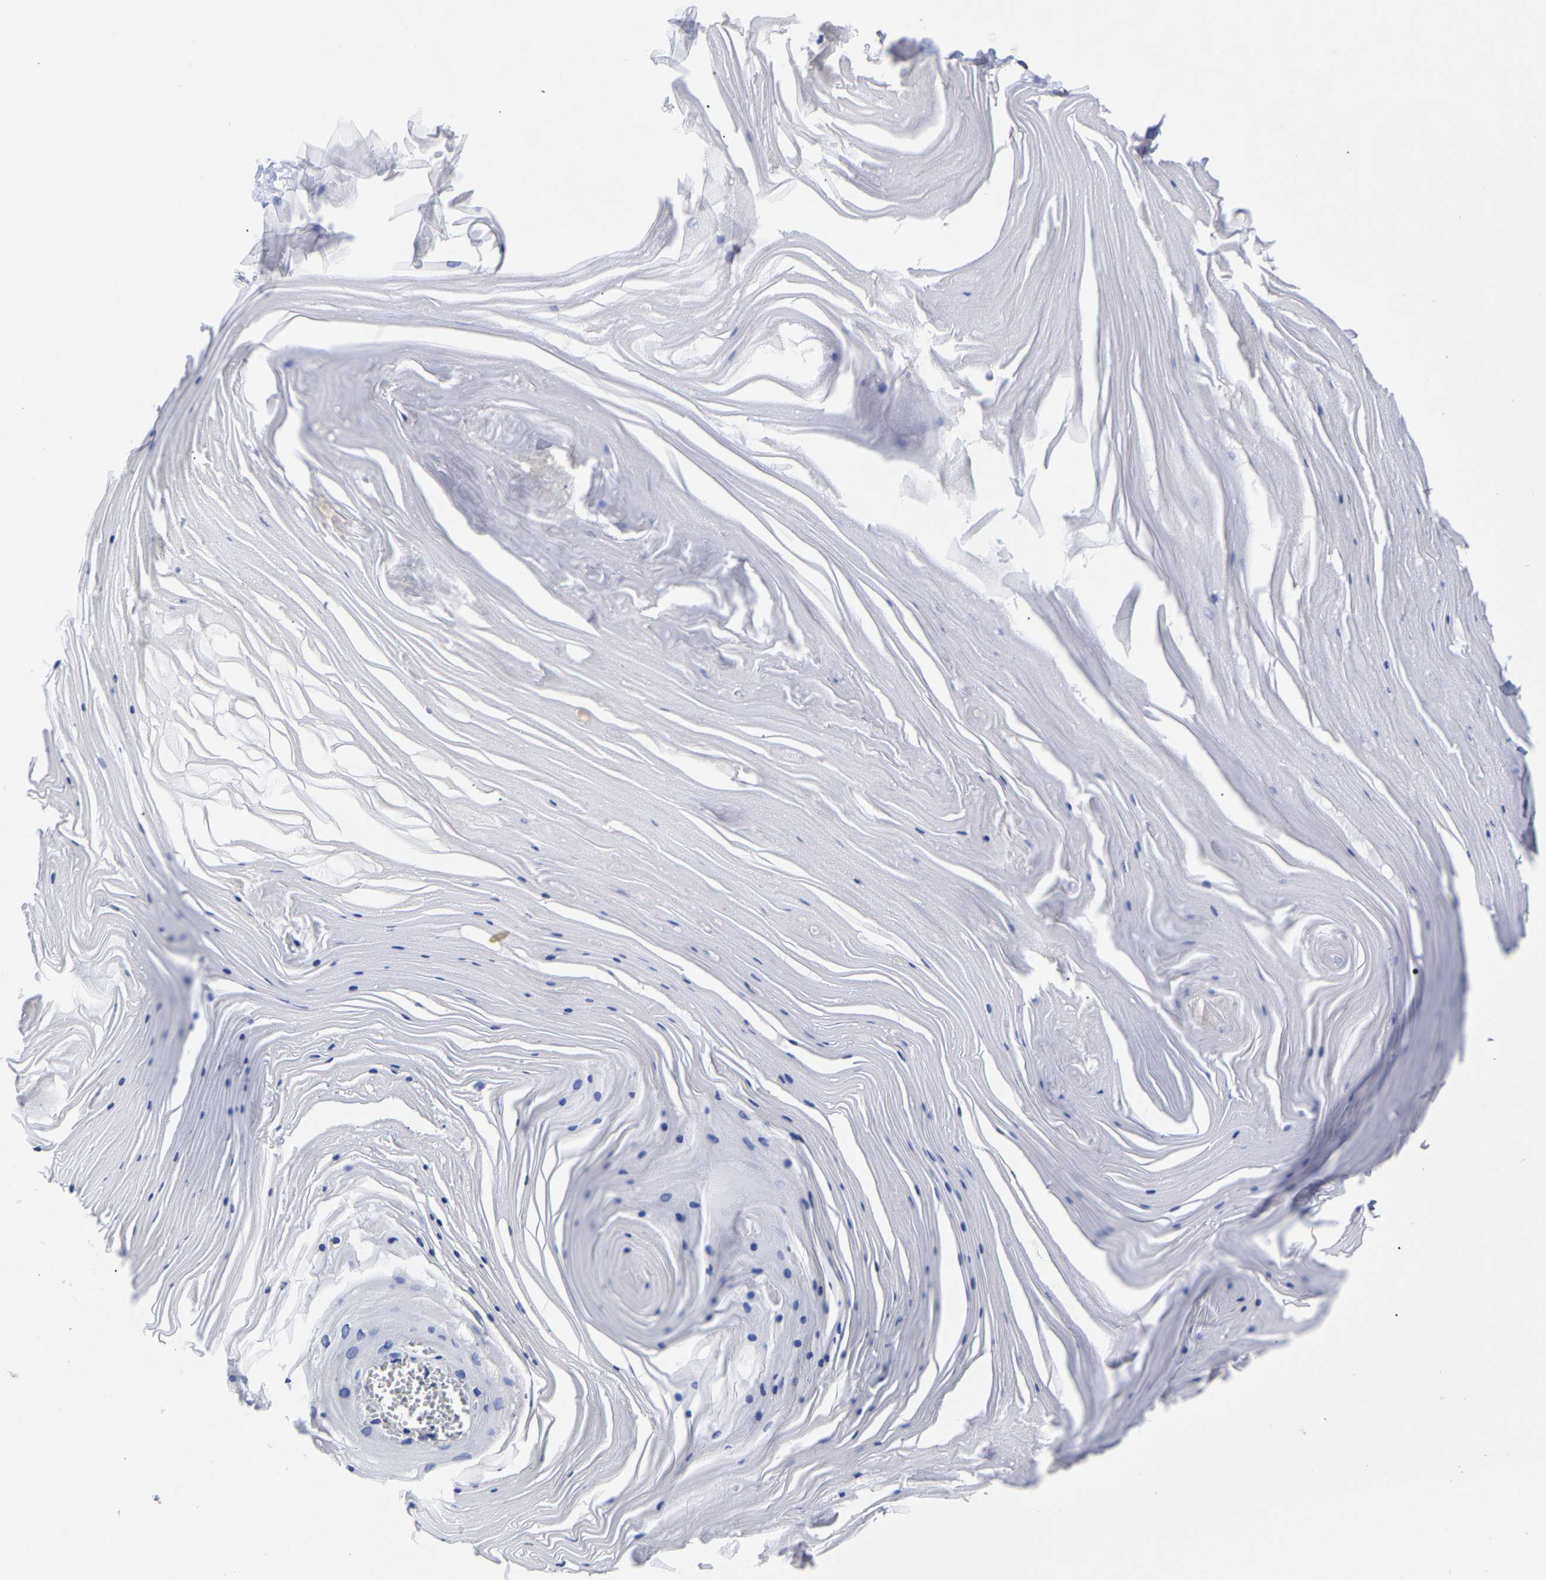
{"staining": {"intensity": "negative", "quantity": "none", "location": "none"}, "tissue": "skin cancer", "cell_type": "Tumor cells", "image_type": "cancer", "snomed": [{"axis": "morphology", "description": "Squamous cell carcinoma, NOS"}, {"axis": "topography", "description": "Skin"}], "caption": "IHC of human squamous cell carcinoma (skin) reveals no positivity in tumor cells. (Stains: DAB (3,3'-diaminobenzidine) immunohistochemistry (IHC) with hematoxylin counter stain, Microscopy: brightfield microscopy at high magnification).", "gene": "AASS", "patient": {"sex": "male", "age": 74}}